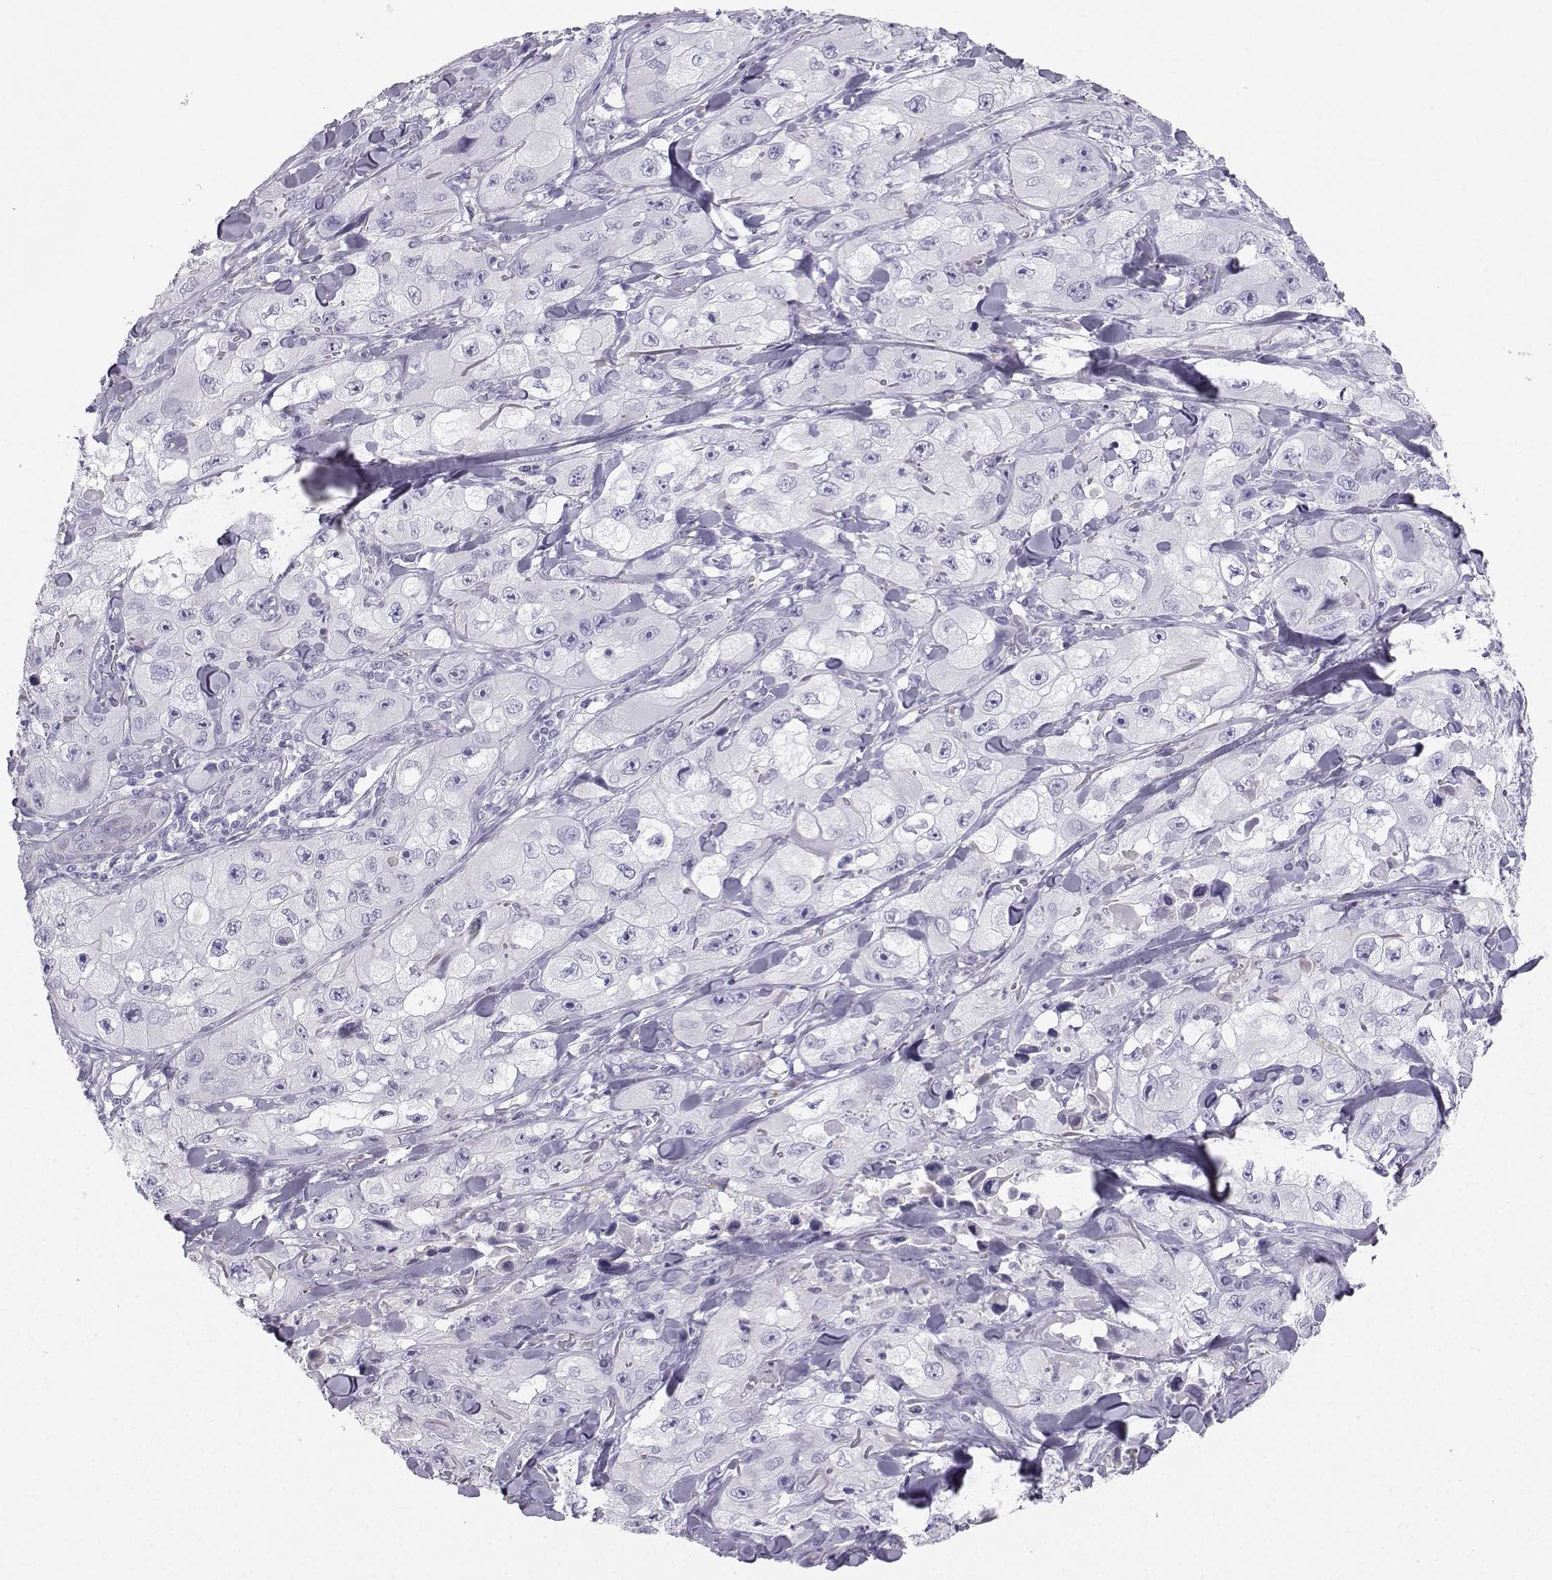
{"staining": {"intensity": "negative", "quantity": "none", "location": "none"}, "tissue": "skin cancer", "cell_type": "Tumor cells", "image_type": "cancer", "snomed": [{"axis": "morphology", "description": "Squamous cell carcinoma, NOS"}, {"axis": "topography", "description": "Skin"}, {"axis": "topography", "description": "Subcutis"}], "caption": "High power microscopy image of an IHC photomicrograph of skin cancer (squamous cell carcinoma), revealing no significant staining in tumor cells.", "gene": "IQCD", "patient": {"sex": "male", "age": 73}}